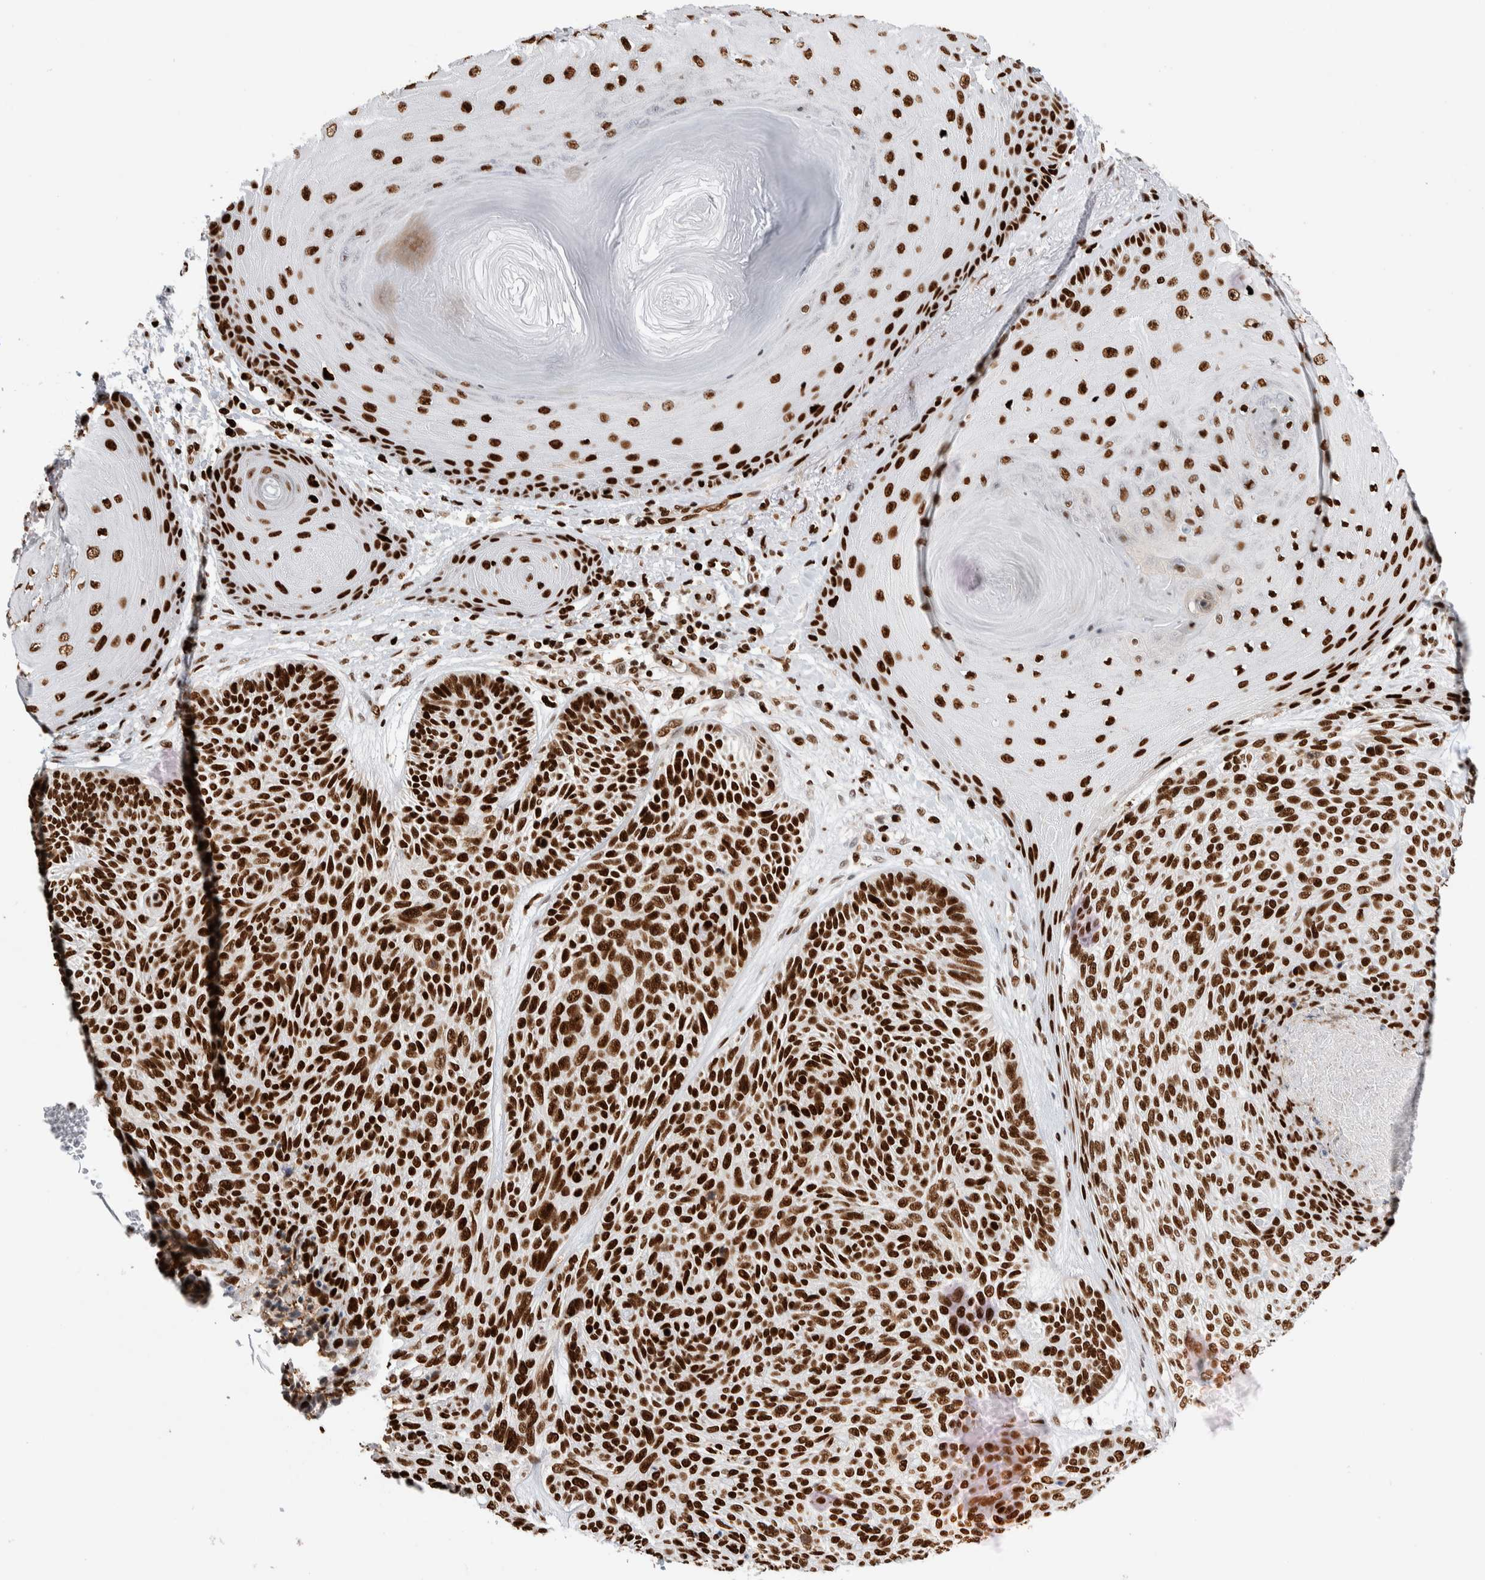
{"staining": {"intensity": "strong", "quantity": ">75%", "location": "nuclear"}, "tissue": "skin cancer", "cell_type": "Tumor cells", "image_type": "cancer", "snomed": [{"axis": "morphology", "description": "Basal cell carcinoma"}, {"axis": "topography", "description": "Skin"}], "caption": "This is an image of immunohistochemistry (IHC) staining of skin cancer (basal cell carcinoma), which shows strong expression in the nuclear of tumor cells.", "gene": "RNASEK-C17orf49", "patient": {"sex": "male", "age": 55}}